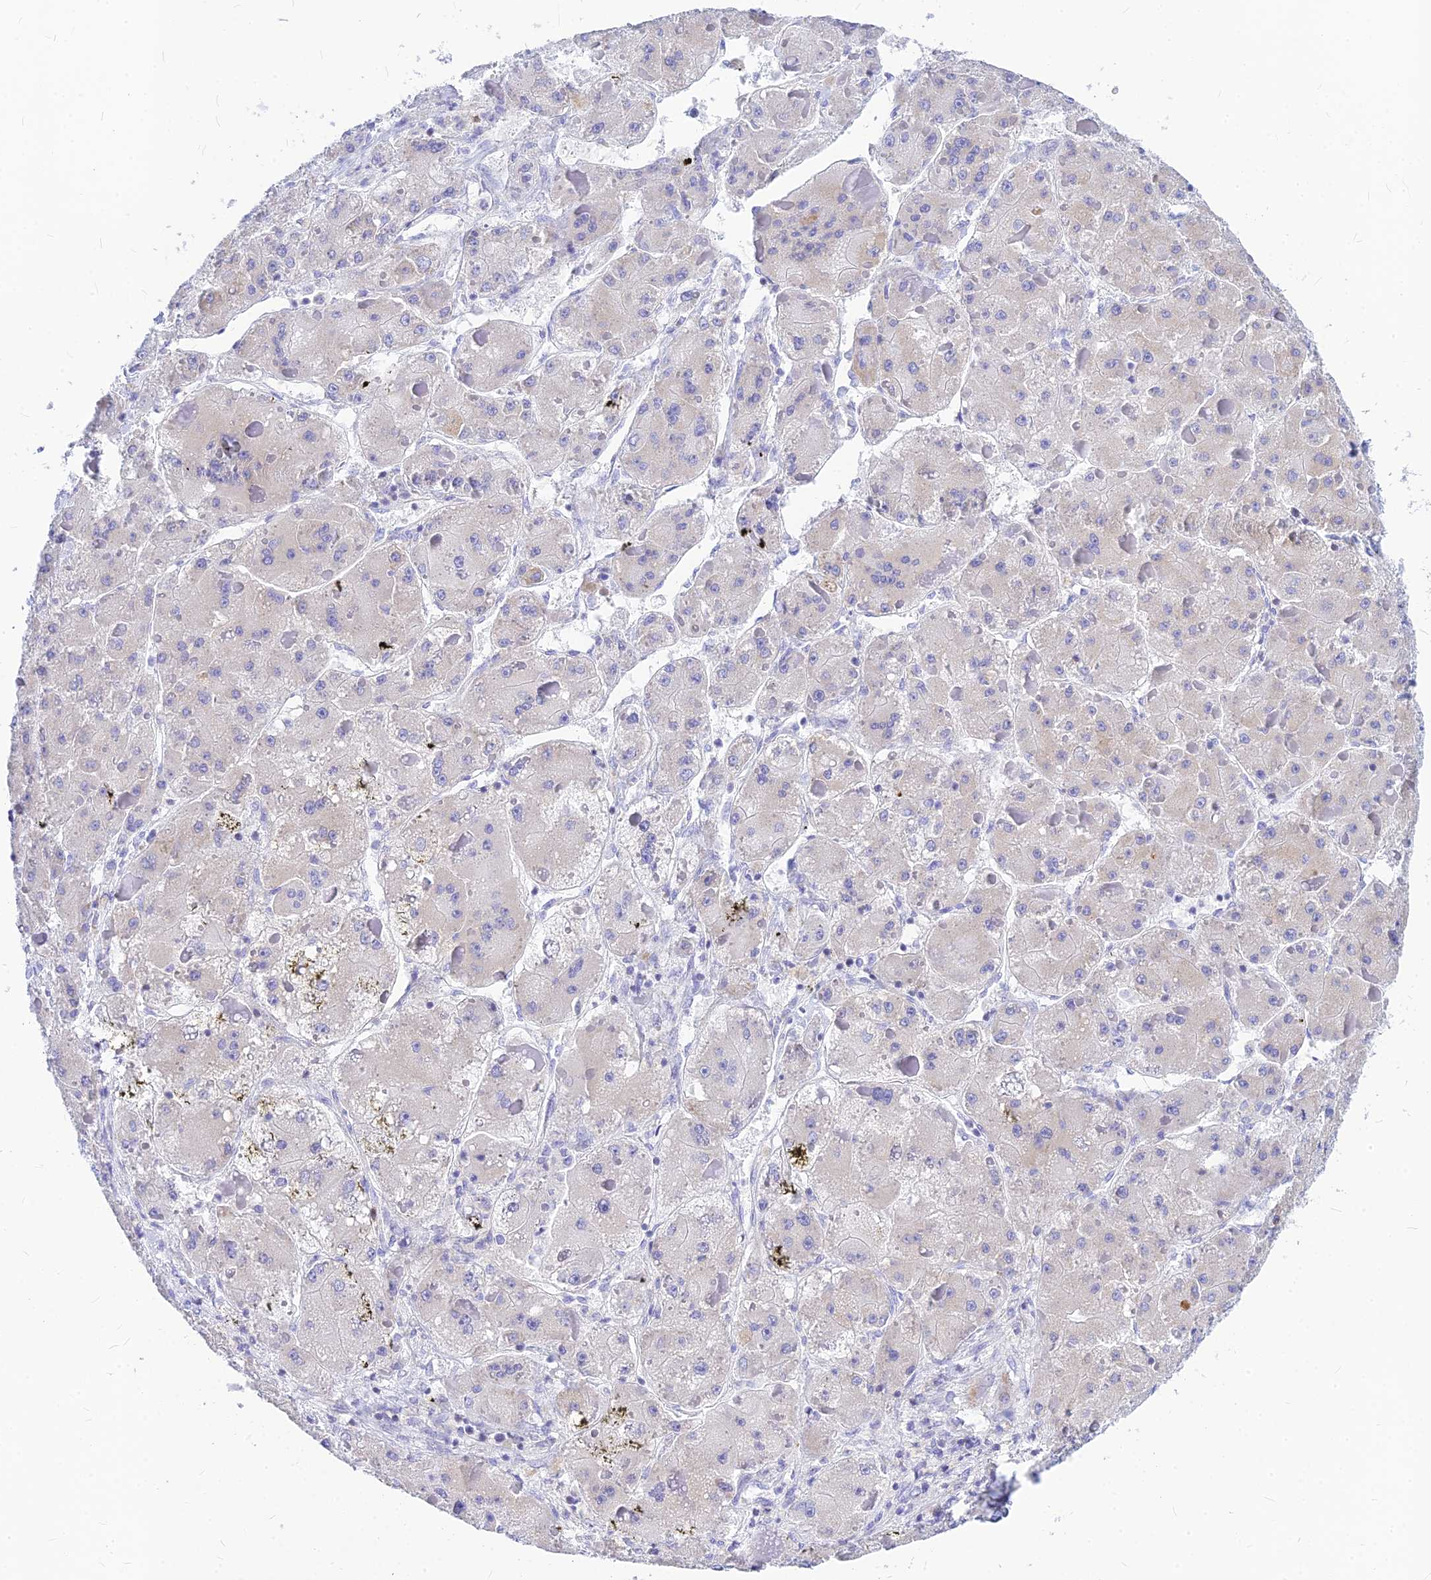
{"staining": {"intensity": "negative", "quantity": "none", "location": "none"}, "tissue": "liver cancer", "cell_type": "Tumor cells", "image_type": "cancer", "snomed": [{"axis": "morphology", "description": "Carcinoma, Hepatocellular, NOS"}, {"axis": "topography", "description": "Liver"}], "caption": "Immunohistochemical staining of liver hepatocellular carcinoma displays no significant staining in tumor cells.", "gene": "CNOT6", "patient": {"sex": "female", "age": 73}}